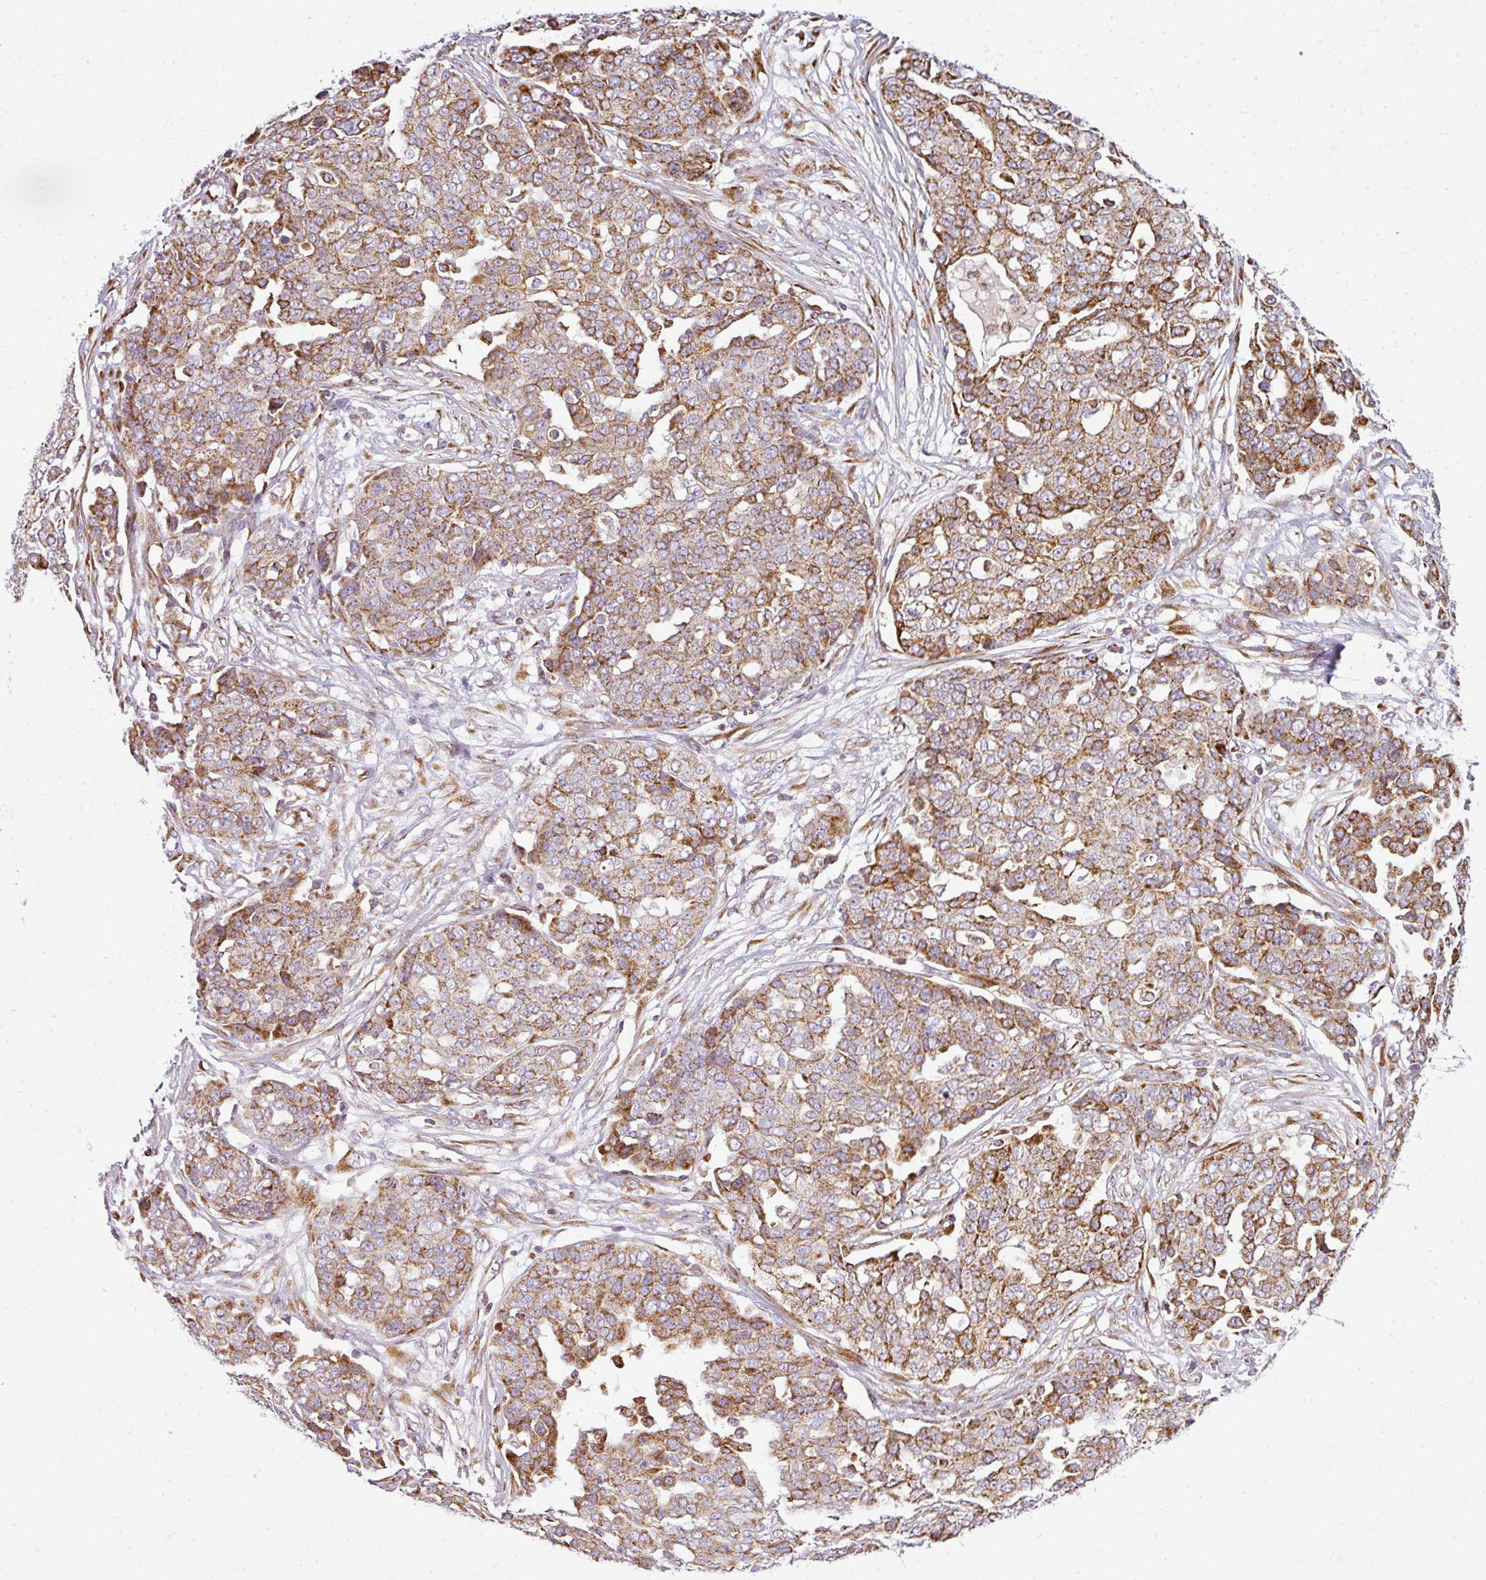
{"staining": {"intensity": "moderate", "quantity": ">75%", "location": "cytoplasmic/membranous"}, "tissue": "ovarian cancer", "cell_type": "Tumor cells", "image_type": "cancer", "snomed": [{"axis": "morphology", "description": "Cystadenocarcinoma, serous, NOS"}, {"axis": "topography", "description": "Soft tissue"}, {"axis": "topography", "description": "Ovary"}], "caption": "A micrograph of human serous cystadenocarcinoma (ovarian) stained for a protein displays moderate cytoplasmic/membranous brown staining in tumor cells.", "gene": "ANKRD18A", "patient": {"sex": "female", "age": 57}}